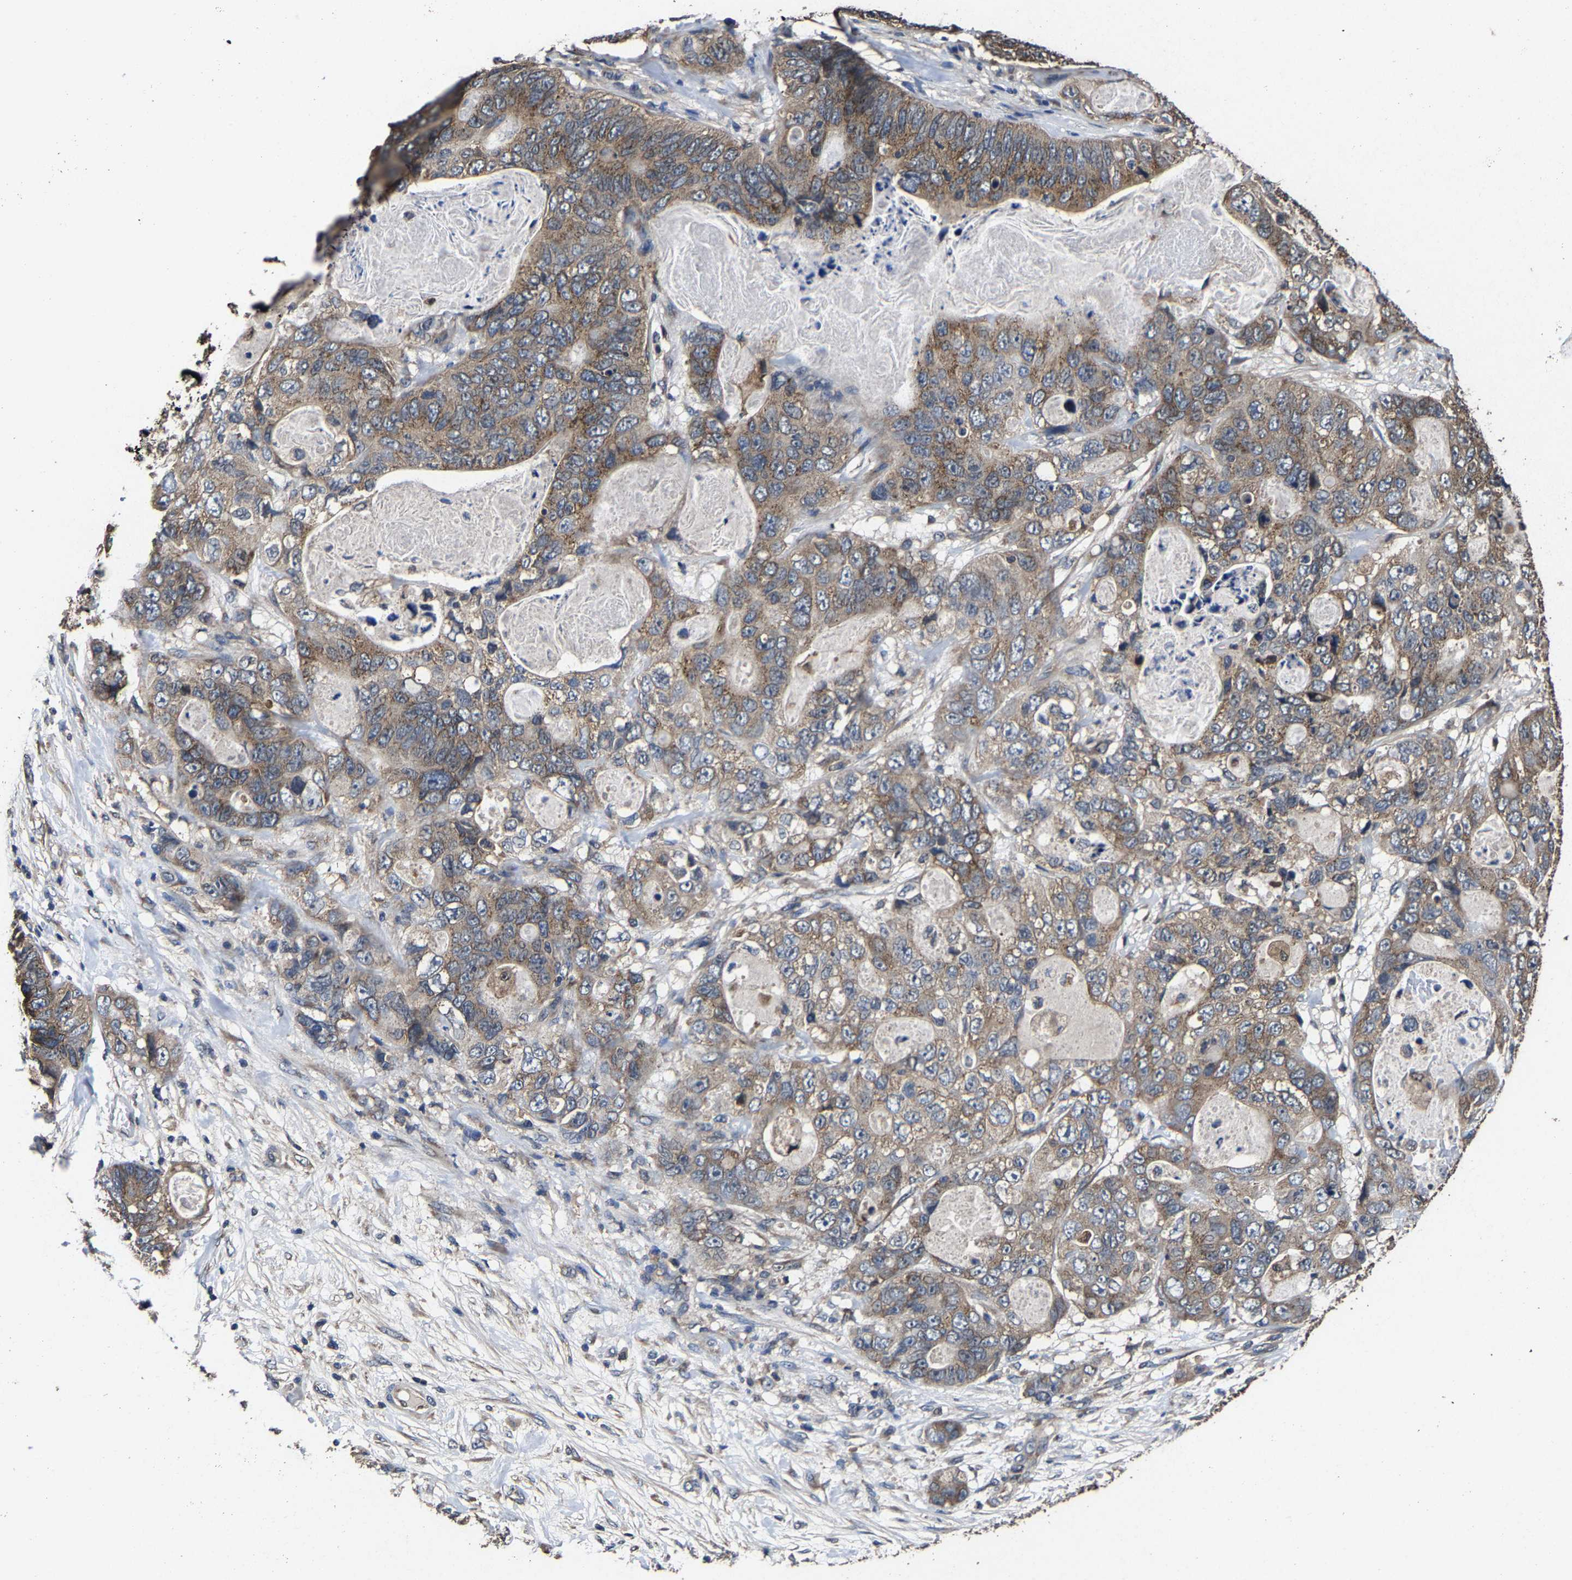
{"staining": {"intensity": "moderate", "quantity": ">75%", "location": "cytoplasmic/membranous"}, "tissue": "stomach cancer", "cell_type": "Tumor cells", "image_type": "cancer", "snomed": [{"axis": "morphology", "description": "Normal tissue, NOS"}, {"axis": "morphology", "description": "Adenocarcinoma, NOS"}, {"axis": "topography", "description": "Stomach"}], "caption": "High-magnification brightfield microscopy of stomach cancer stained with DAB (brown) and counterstained with hematoxylin (blue). tumor cells exhibit moderate cytoplasmic/membranous expression is appreciated in about>75% of cells.", "gene": "EBAG9", "patient": {"sex": "female", "age": 89}}